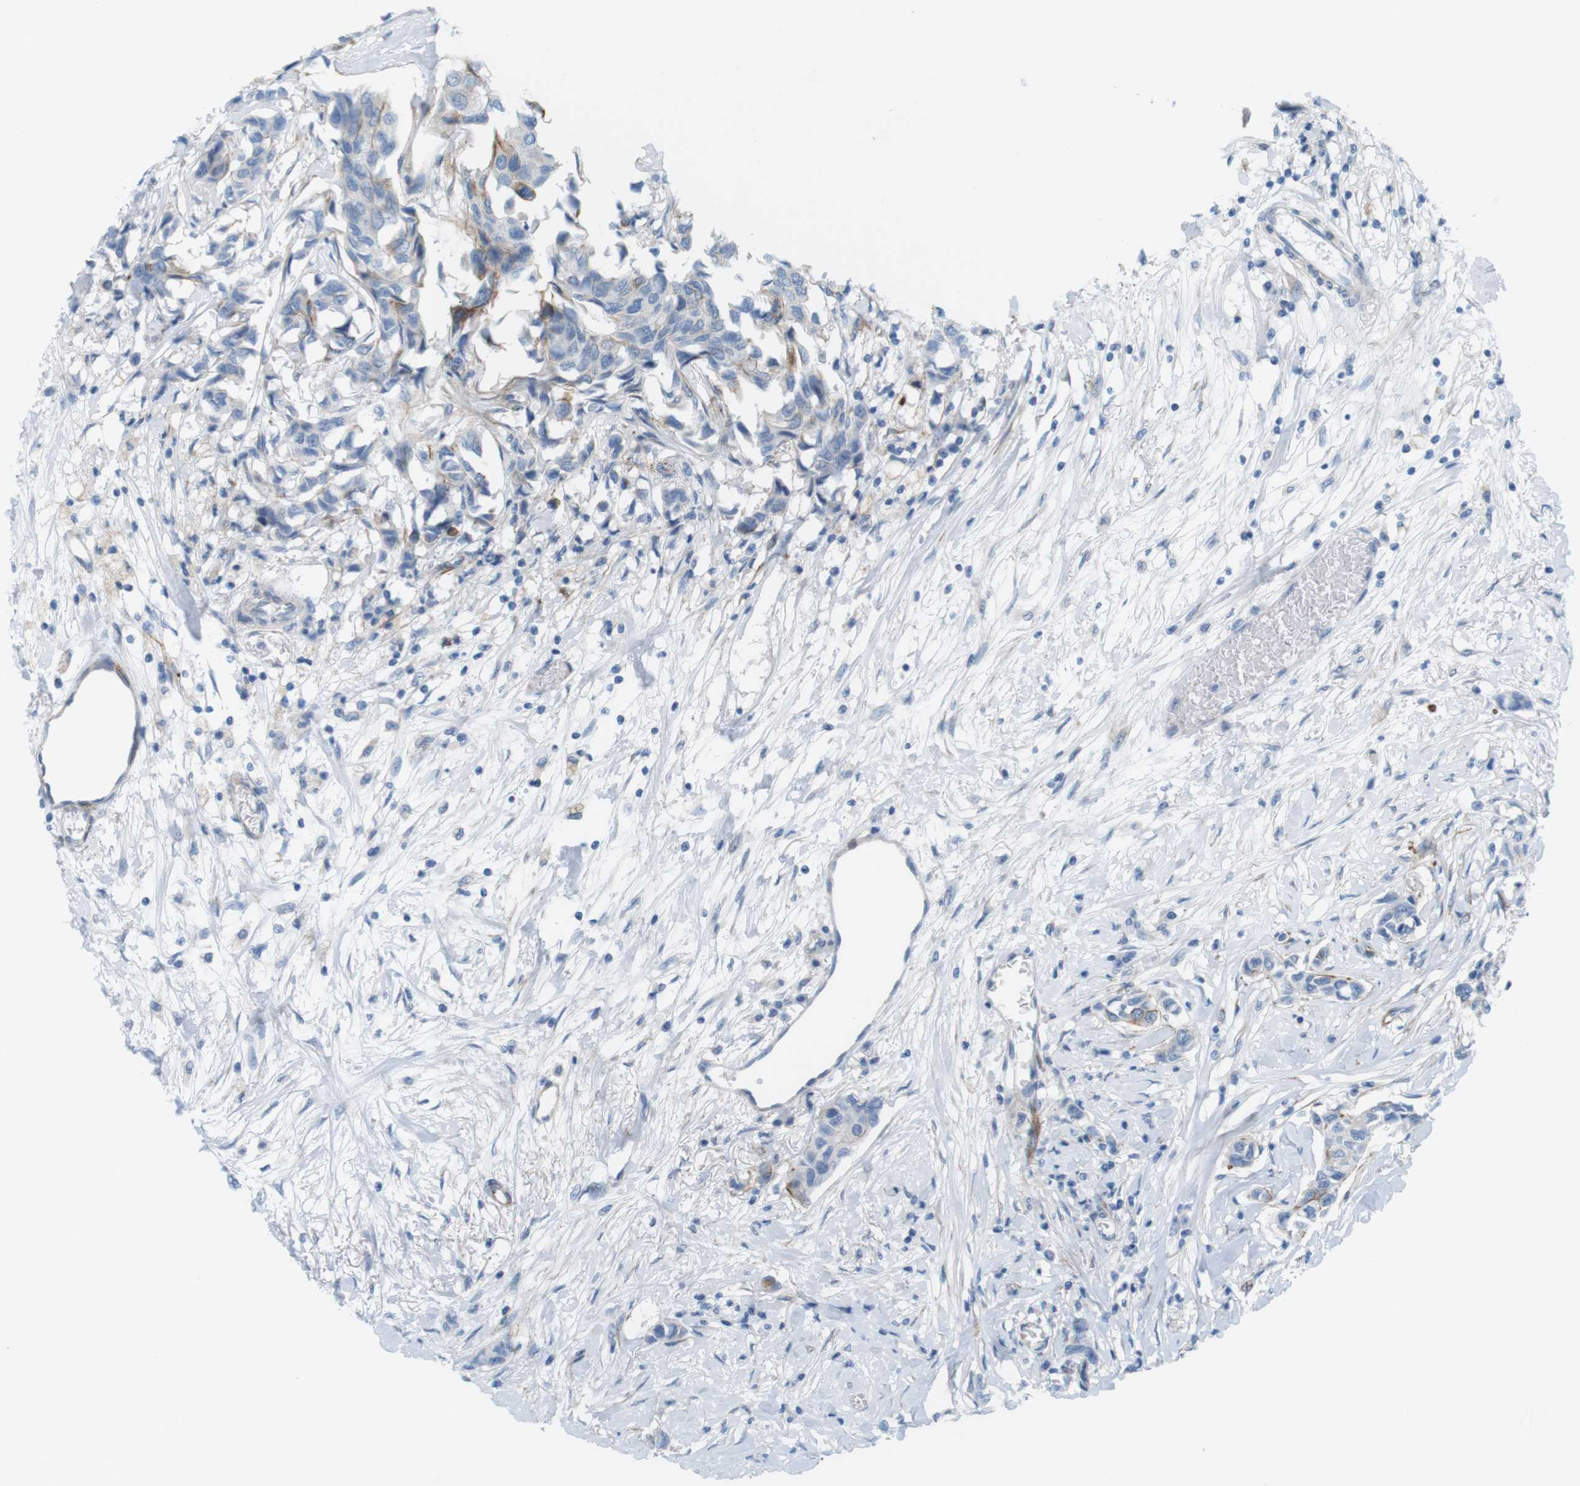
{"staining": {"intensity": "moderate", "quantity": "<25%", "location": "cytoplasmic/membranous"}, "tissue": "breast cancer", "cell_type": "Tumor cells", "image_type": "cancer", "snomed": [{"axis": "morphology", "description": "Duct carcinoma"}, {"axis": "topography", "description": "Breast"}], "caption": "Tumor cells reveal low levels of moderate cytoplasmic/membranous expression in approximately <25% of cells in breast cancer (invasive ductal carcinoma).", "gene": "MYH9", "patient": {"sex": "female", "age": 80}}